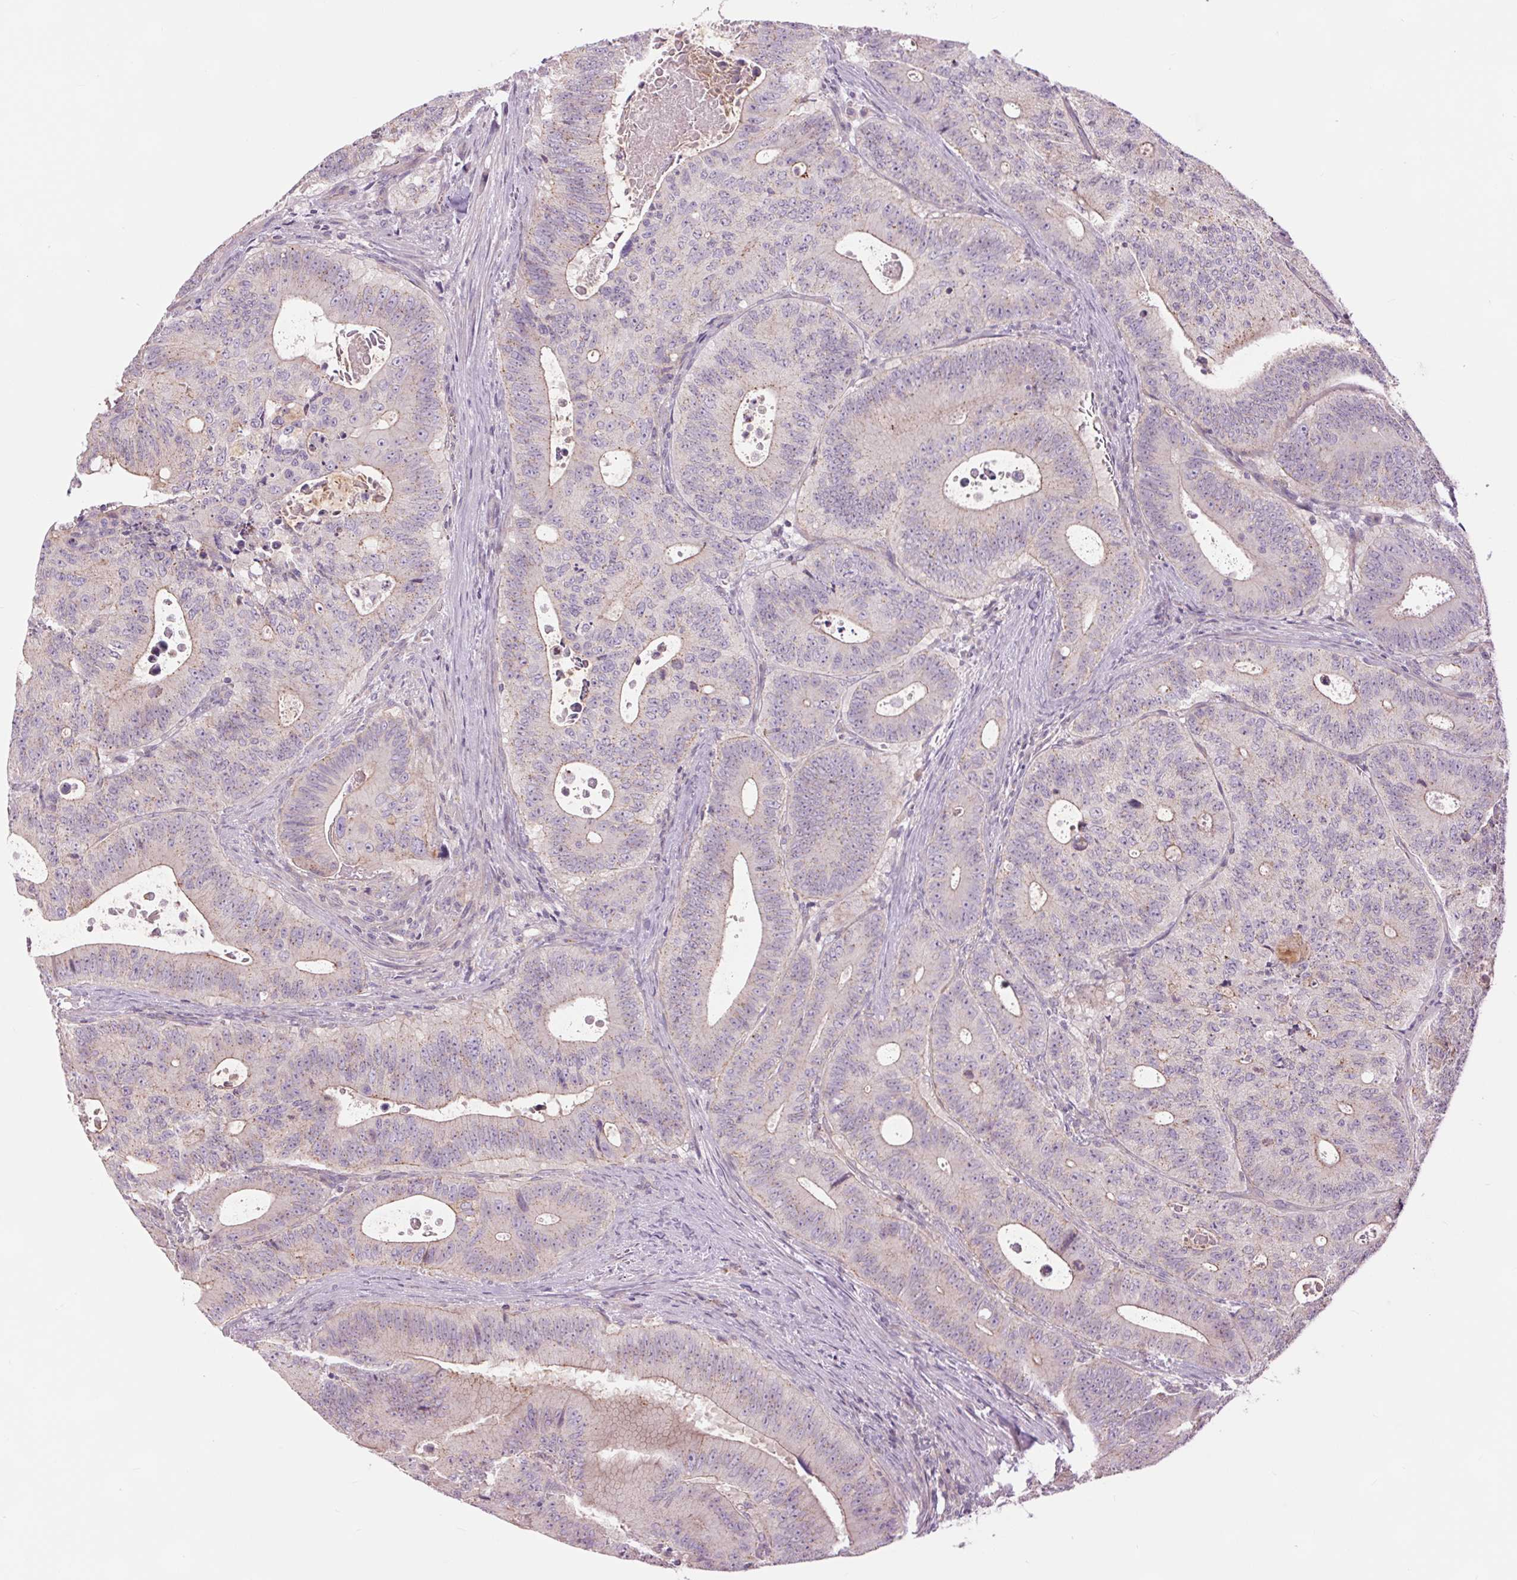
{"staining": {"intensity": "weak", "quantity": "<25%", "location": "cytoplasmic/membranous"}, "tissue": "colorectal cancer", "cell_type": "Tumor cells", "image_type": "cancer", "snomed": [{"axis": "morphology", "description": "Adenocarcinoma, NOS"}, {"axis": "topography", "description": "Colon"}], "caption": "DAB (3,3'-diaminobenzidine) immunohistochemical staining of colorectal adenocarcinoma displays no significant staining in tumor cells.", "gene": "CTNNA3", "patient": {"sex": "male", "age": 62}}